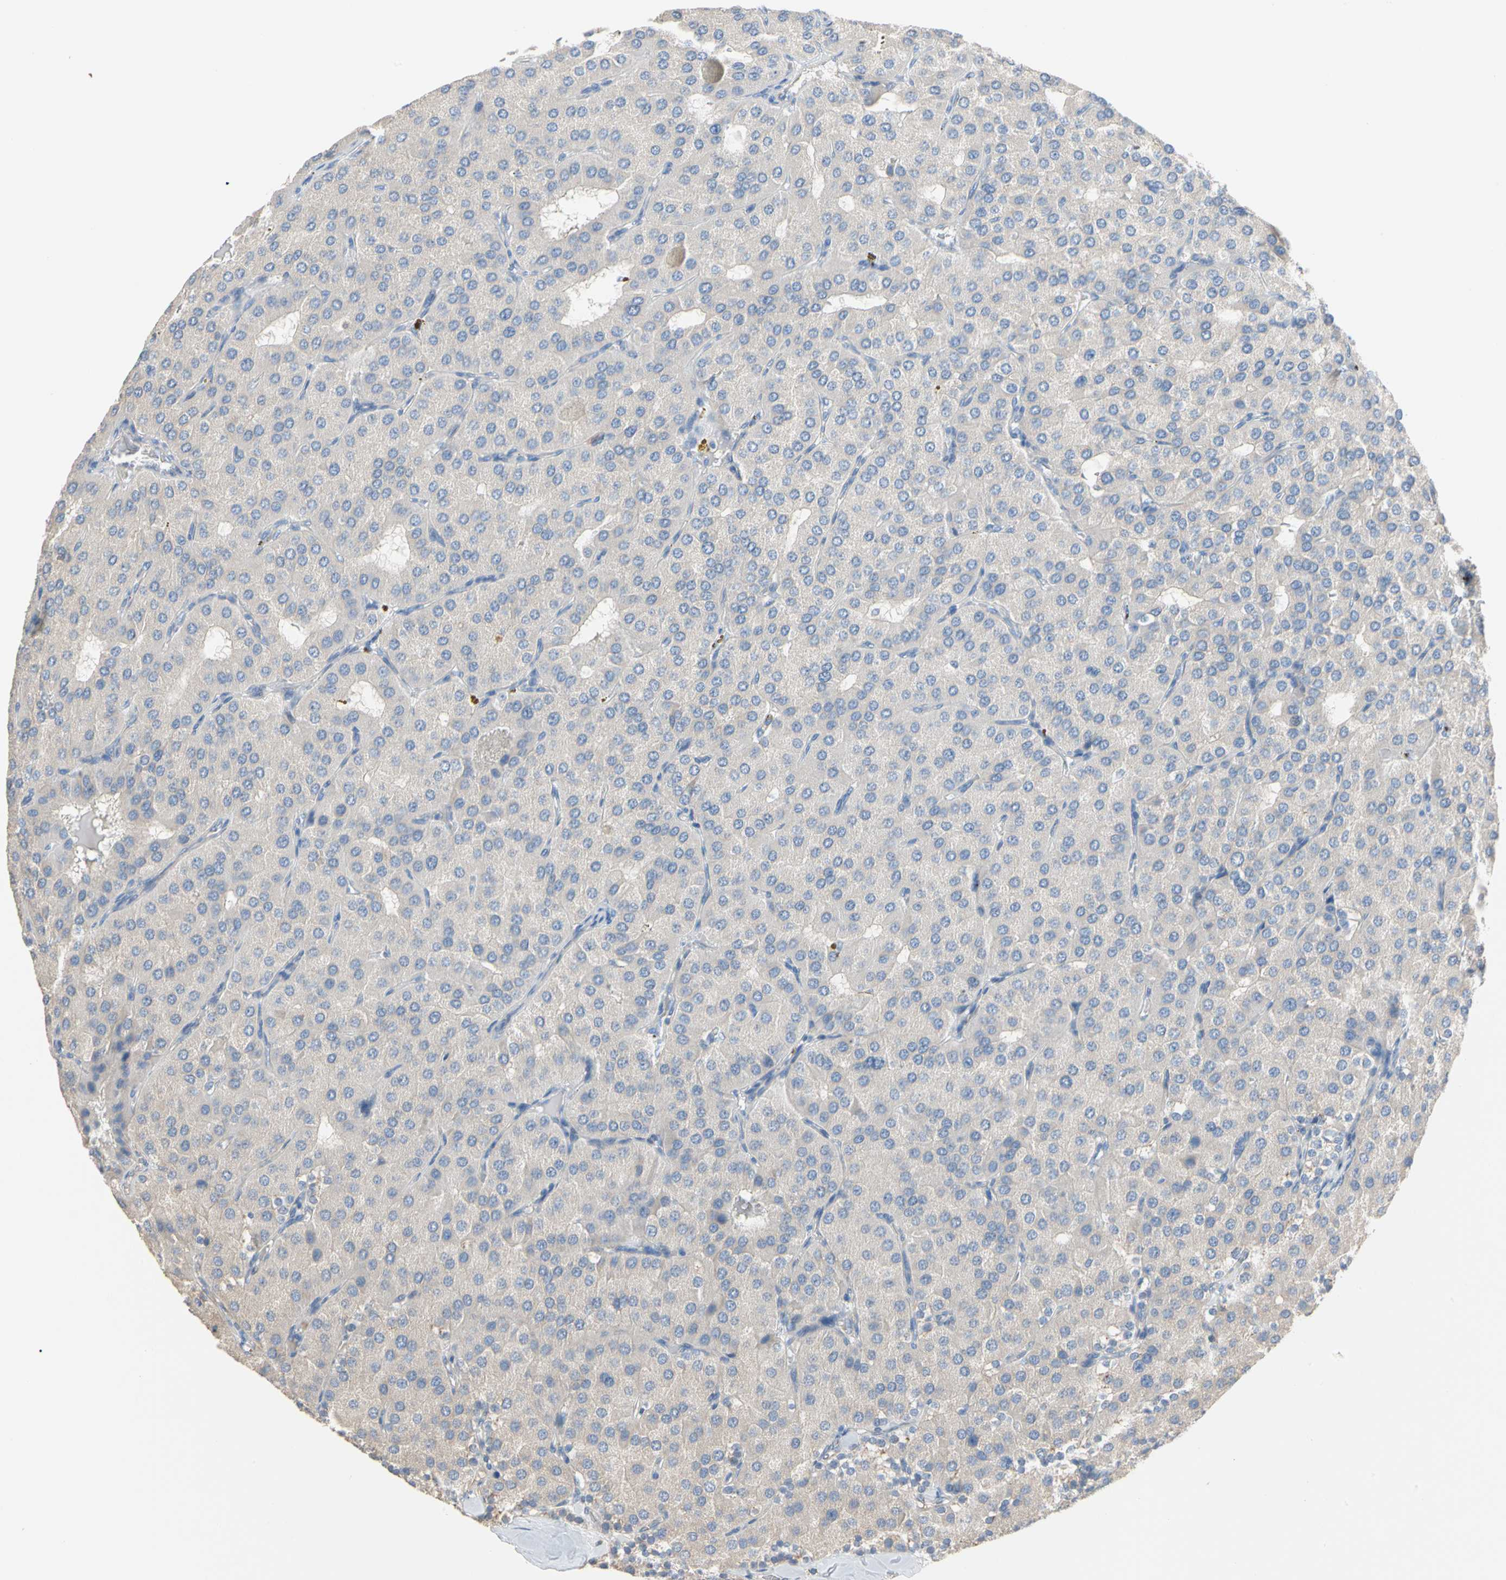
{"staining": {"intensity": "negative", "quantity": "none", "location": "none"}, "tissue": "parathyroid gland", "cell_type": "Glandular cells", "image_type": "normal", "snomed": [{"axis": "morphology", "description": "Normal tissue, NOS"}, {"axis": "morphology", "description": "Adenoma, NOS"}, {"axis": "topography", "description": "Parathyroid gland"}], "caption": "Immunohistochemistry image of normal human parathyroid gland stained for a protein (brown), which displays no staining in glandular cells. (DAB immunohistochemistry with hematoxylin counter stain).", "gene": "BBOX1", "patient": {"sex": "female", "age": 86}}